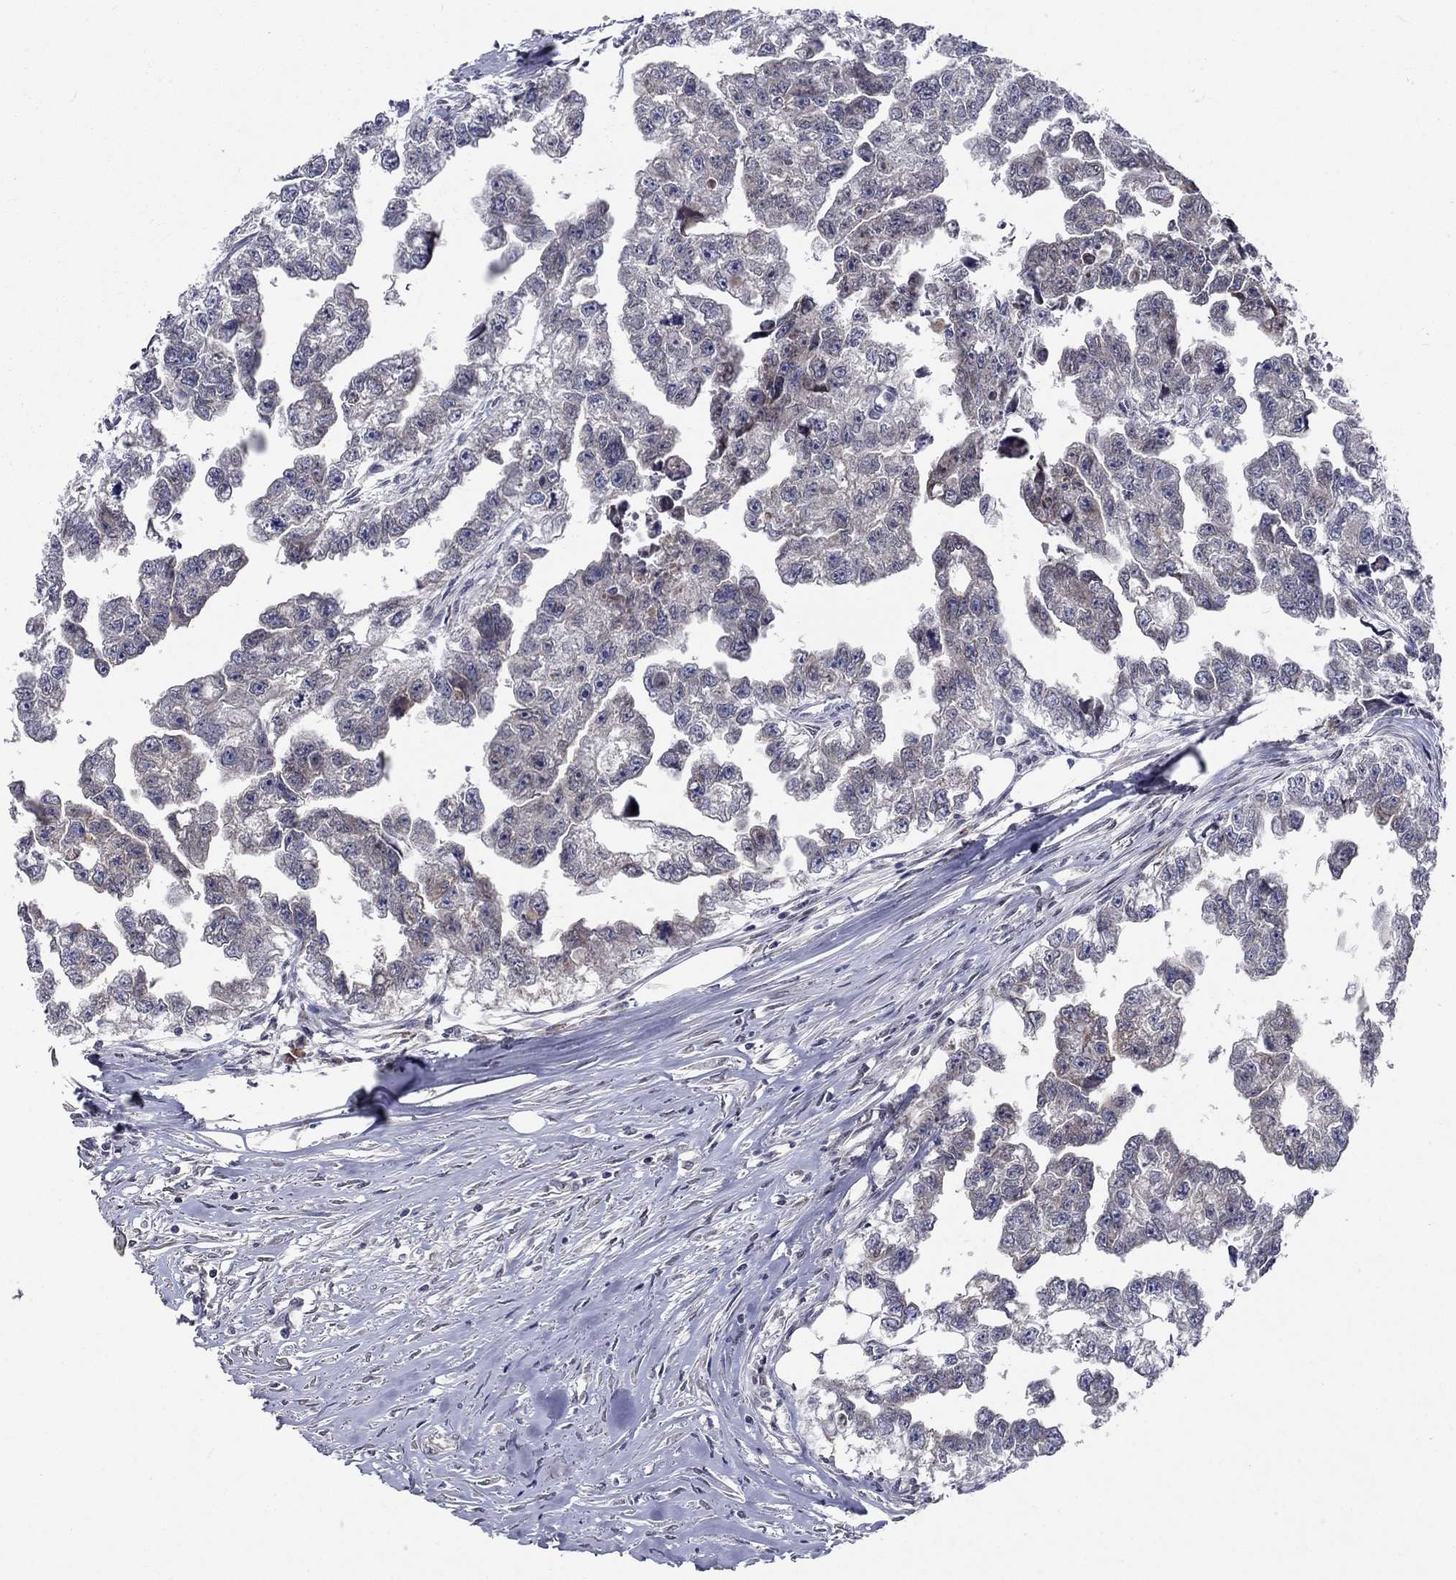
{"staining": {"intensity": "negative", "quantity": "none", "location": "none"}, "tissue": "testis cancer", "cell_type": "Tumor cells", "image_type": "cancer", "snomed": [{"axis": "morphology", "description": "Carcinoma, Embryonal, NOS"}, {"axis": "morphology", "description": "Teratoma, malignant, NOS"}, {"axis": "topography", "description": "Testis"}], "caption": "Immunohistochemical staining of human testis cancer shows no significant expression in tumor cells.", "gene": "CETN3", "patient": {"sex": "male", "age": 44}}